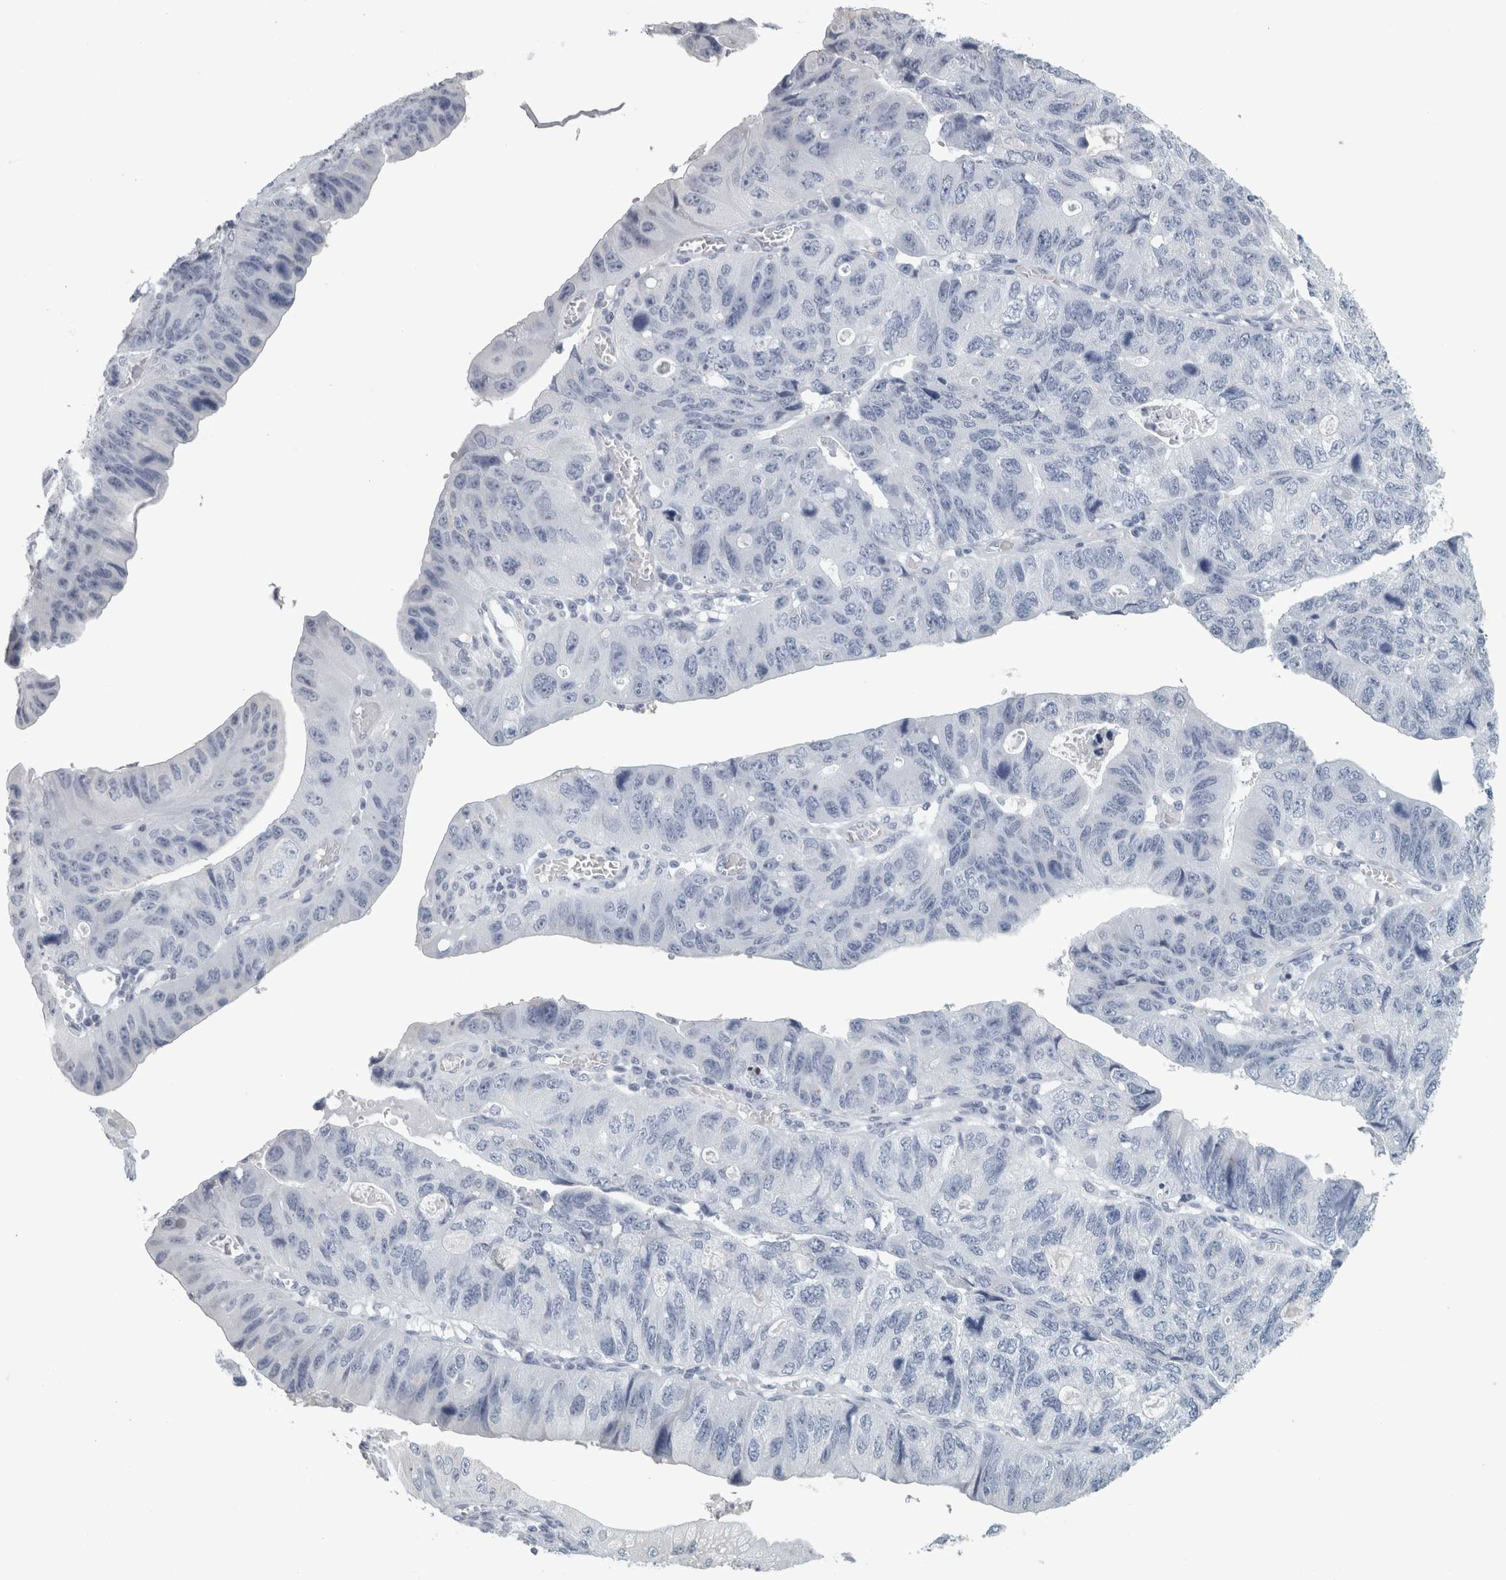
{"staining": {"intensity": "negative", "quantity": "none", "location": "none"}, "tissue": "stomach cancer", "cell_type": "Tumor cells", "image_type": "cancer", "snomed": [{"axis": "morphology", "description": "Adenocarcinoma, NOS"}, {"axis": "topography", "description": "Stomach"}], "caption": "This is an immunohistochemistry photomicrograph of adenocarcinoma (stomach). There is no staining in tumor cells.", "gene": "CPE", "patient": {"sex": "male", "age": 59}}